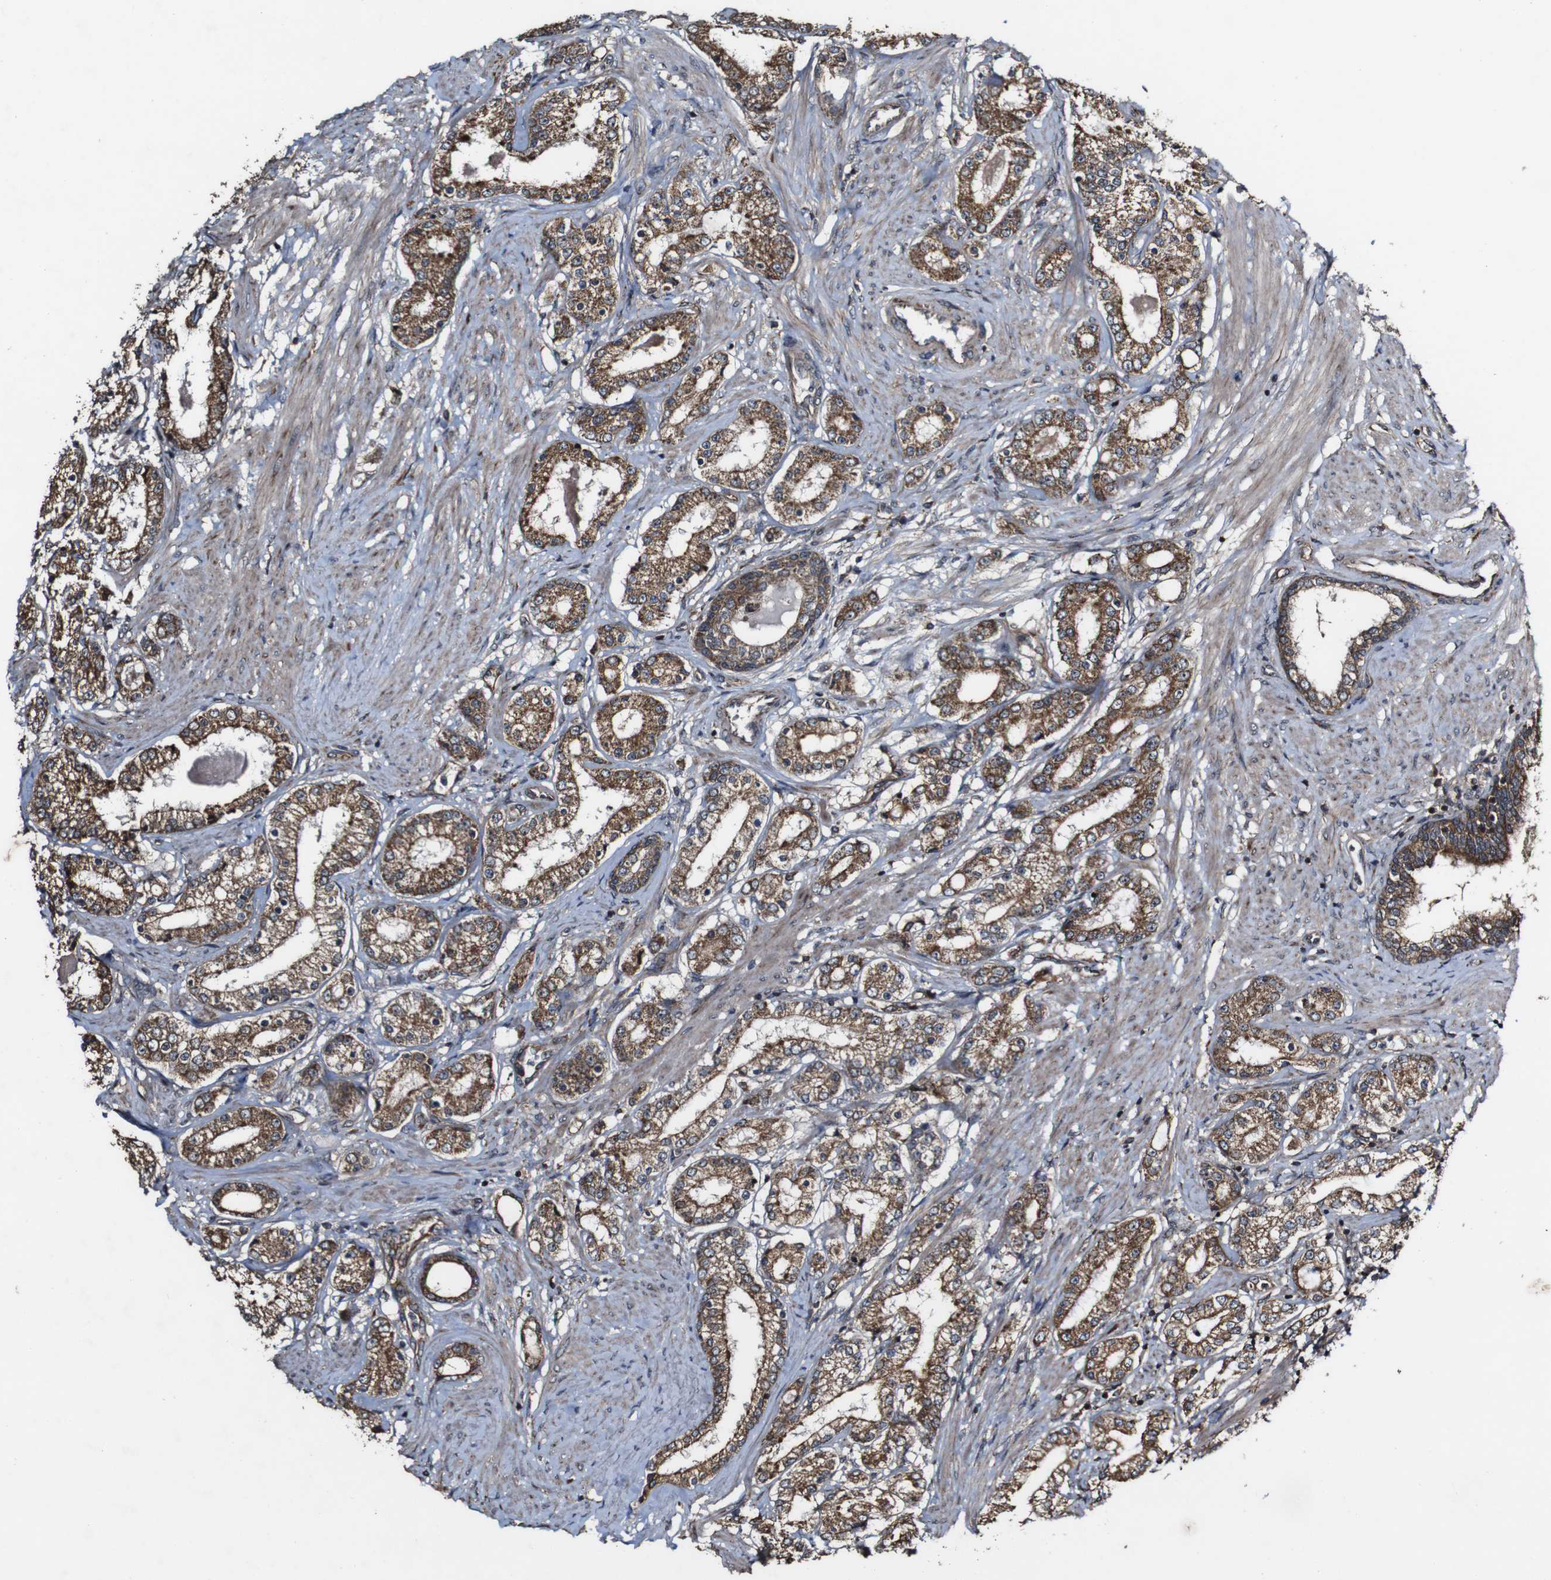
{"staining": {"intensity": "moderate", "quantity": ">75%", "location": "cytoplasmic/membranous"}, "tissue": "prostate cancer", "cell_type": "Tumor cells", "image_type": "cancer", "snomed": [{"axis": "morphology", "description": "Adenocarcinoma, Low grade"}, {"axis": "topography", "description": "Prostate"}], "caption": "An IHC image of tumor tissue is shown. Protein staining in brown highlights moderate cytoplasmic/membranous positivity in prostate adenocarcinoma (low-grade) within tumor cells.", "gene": "BTN3A3", "patient": {"sex": "male", "age": 63}}